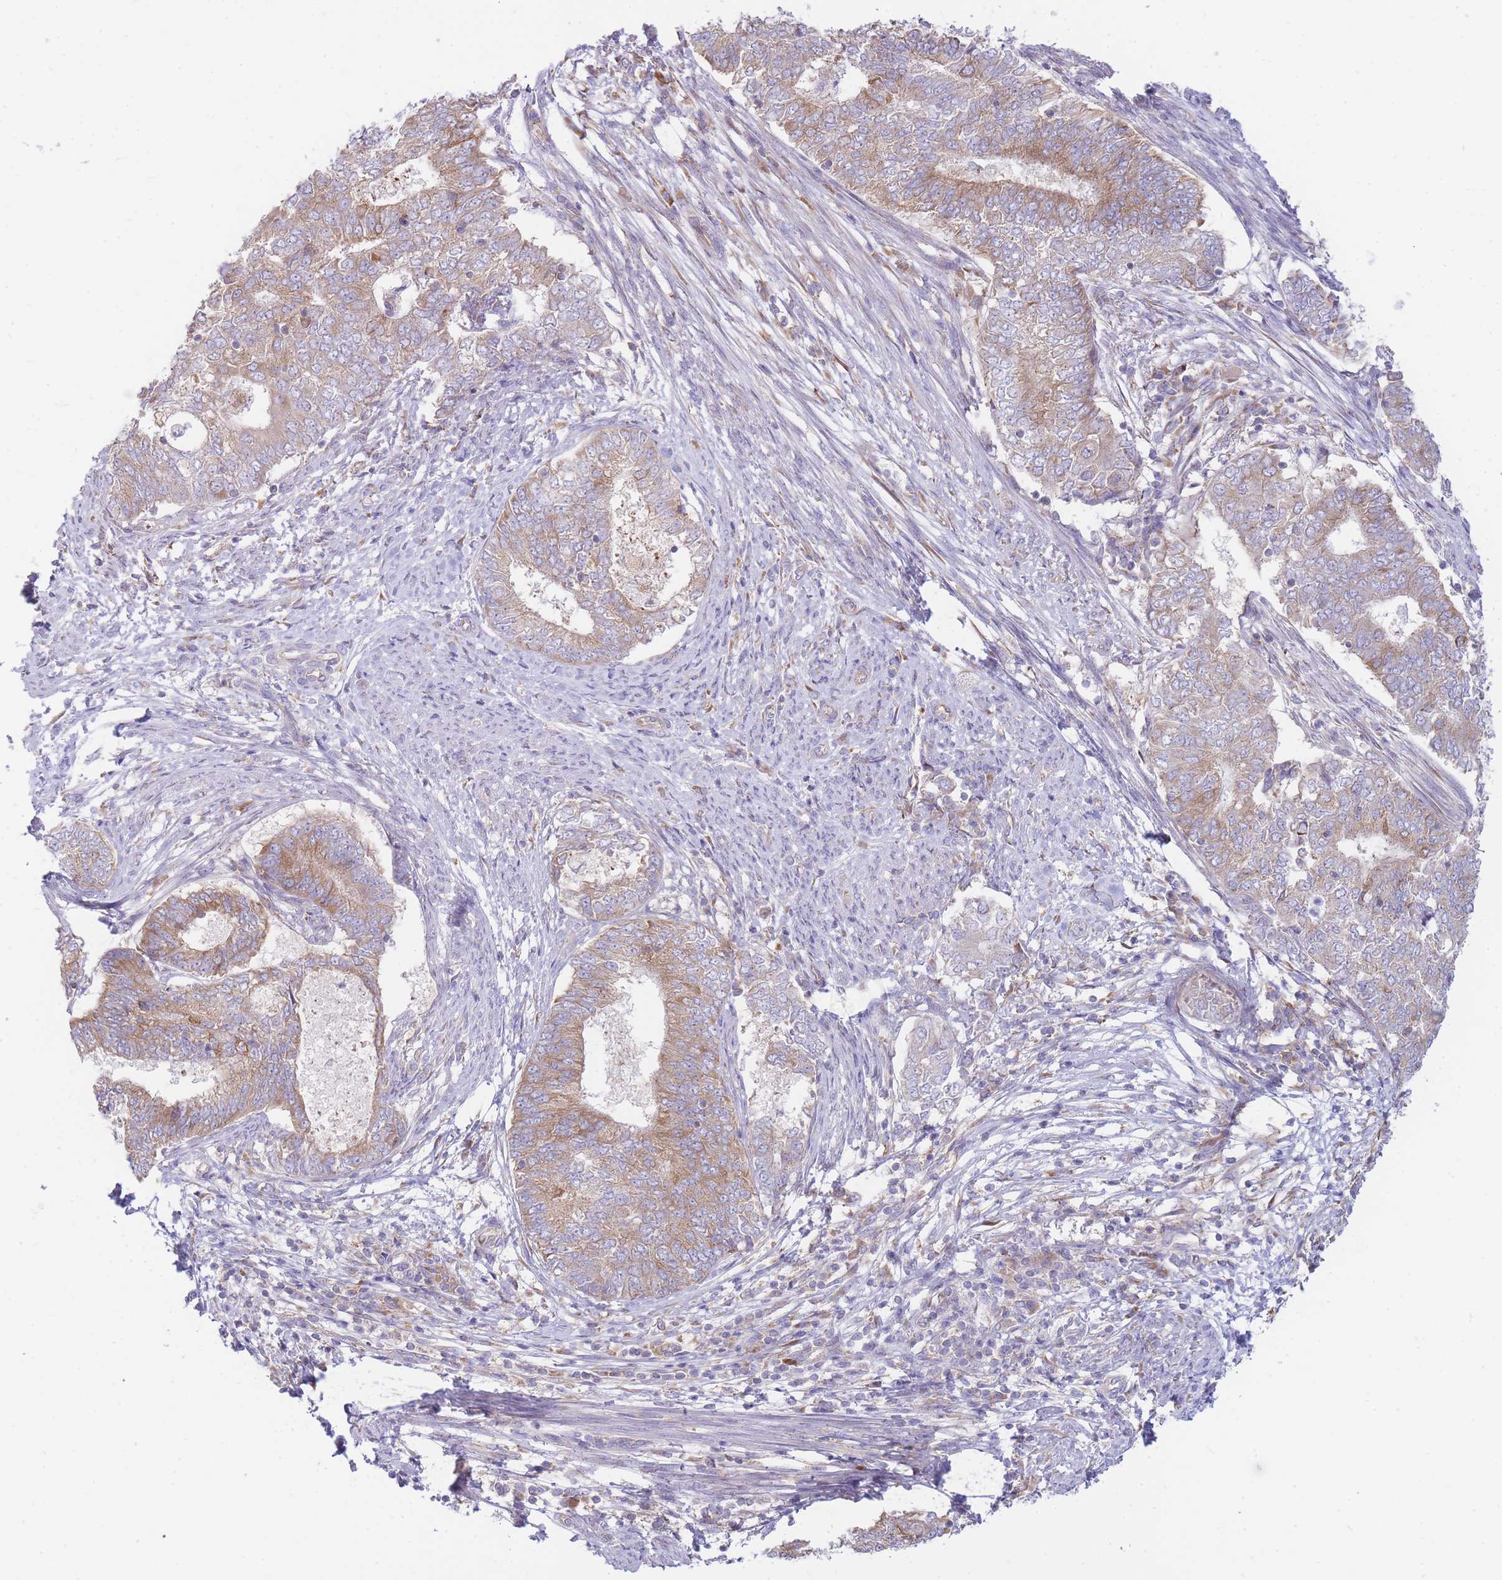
{"staining": {"intensity": "moderate", "quantity": ">75%", "location": "cytoplasmic/membranous"}, "tissue": "endometrial cancer", "cell_type": "Tumor cells", "image_type": "cancer", "snomed": [{"axis": "morphology", "description": "Adenocarcinoma, NOS"}, {"axis": "topography", "description": "Endometrium"}], "caption": "The image reveals staining of endometrial cancer (adenocarcinoma), revealing moderate cytoplasmic/membranous protein positivity (brown color) within tumor cells.", "gene": "SH2B2", "patient": {"sex": "female", "age": 62}}